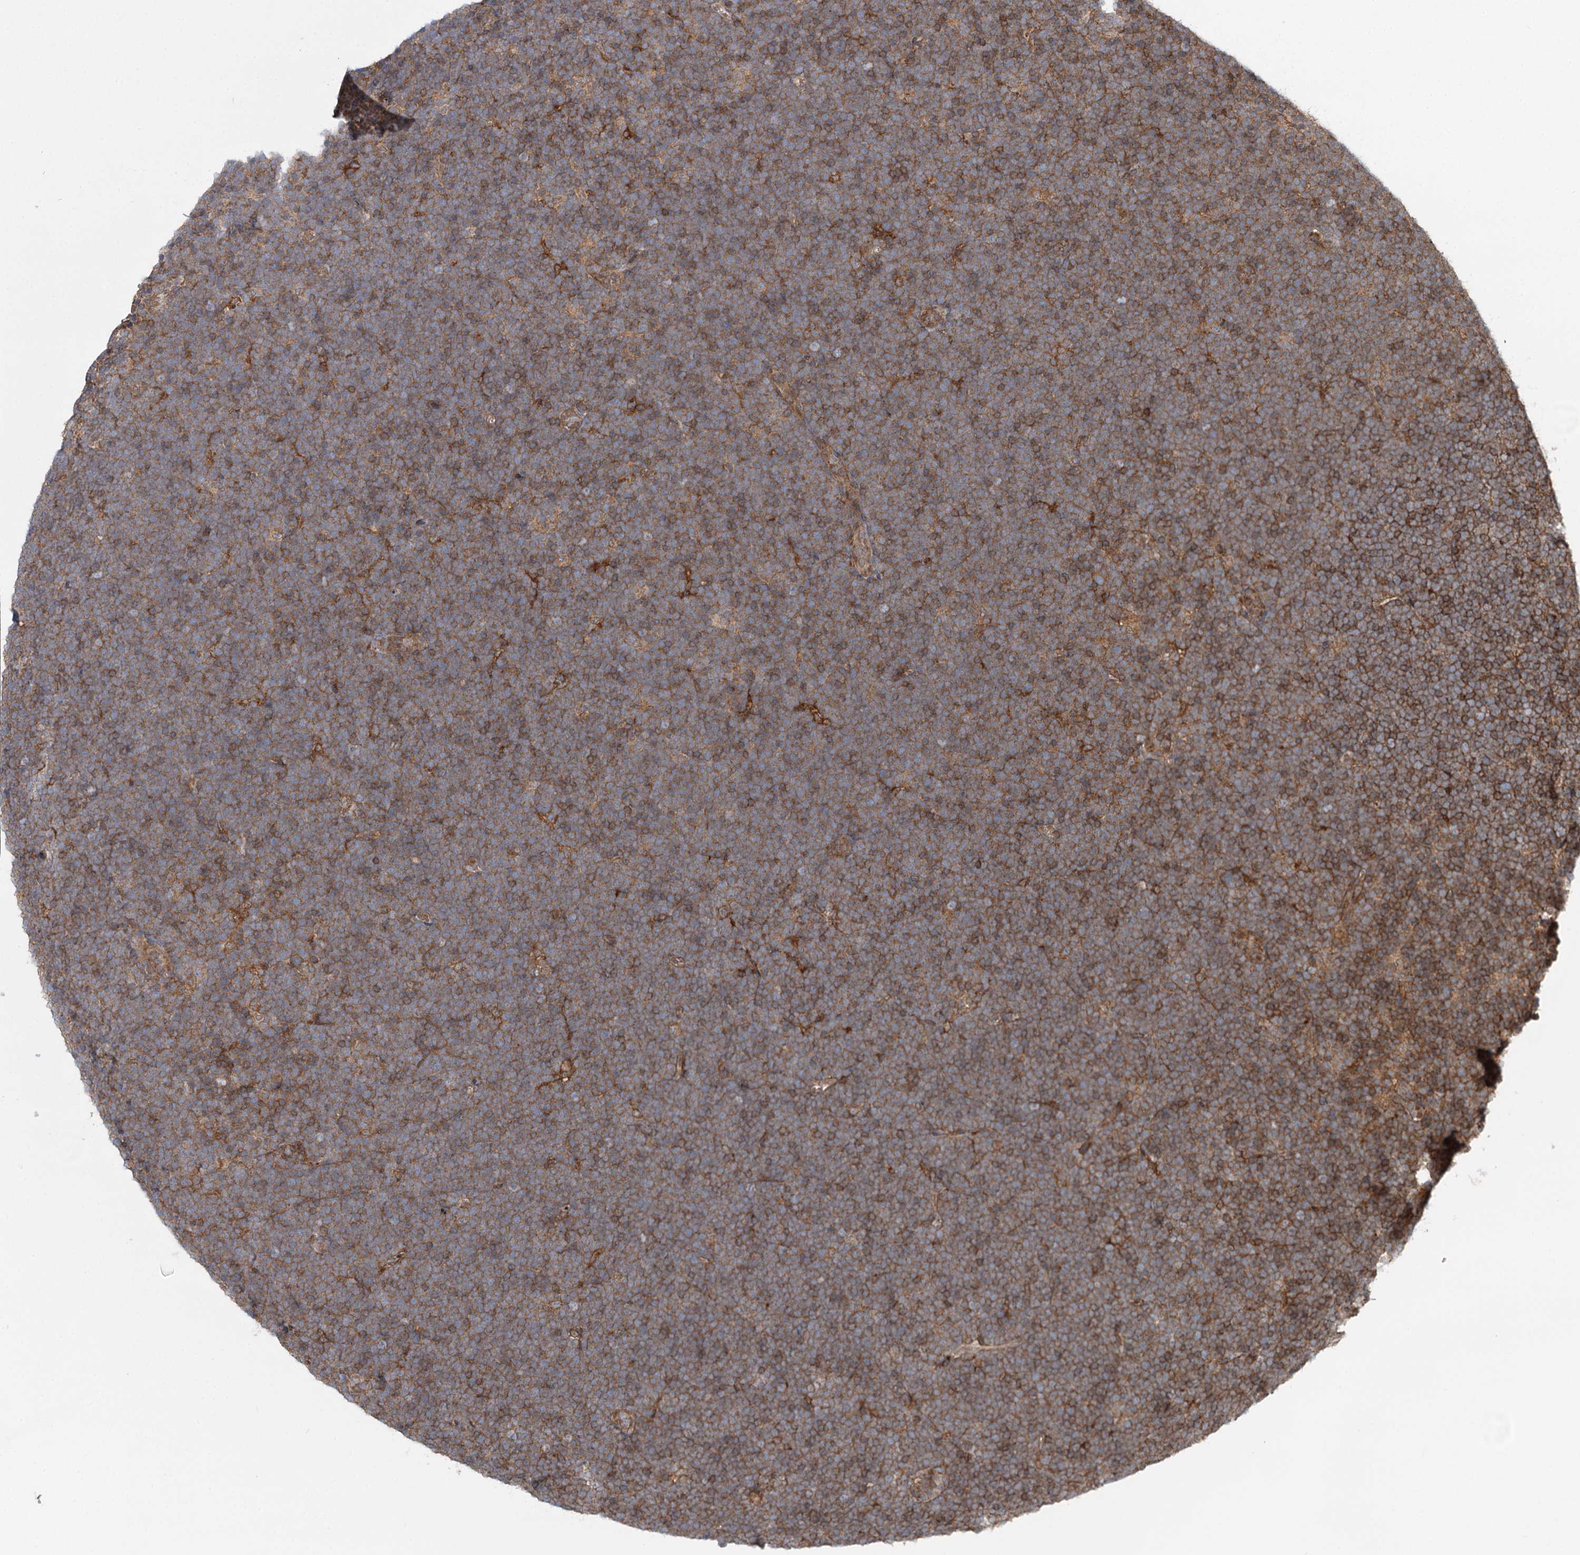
{"staining": {"intensity": "moderate", "quantity": ">75%", "location": "cytoplasmic/membranous"}, "tissue": "lymphoma", "cell_type": "Tumor cells", "image_type": "cancer", "snomed": [{"axis": "morphology", "description": "Malignant lymphoma, non-Hodgkin's type, High grade"}, {"axis": "topography", "description": "Lymph node"}], "caption": "High-power microscopy captured an immunohistochemistry (IHC) micrograph of malignant lymphoma, non-Hodgkin's type (high-grade), revealing moderate cytoplasmic/membranous staining in approximately >75% of tumor cells.", "gene": "C12orf4", "patient": {"sex": "male", "age": 13}}